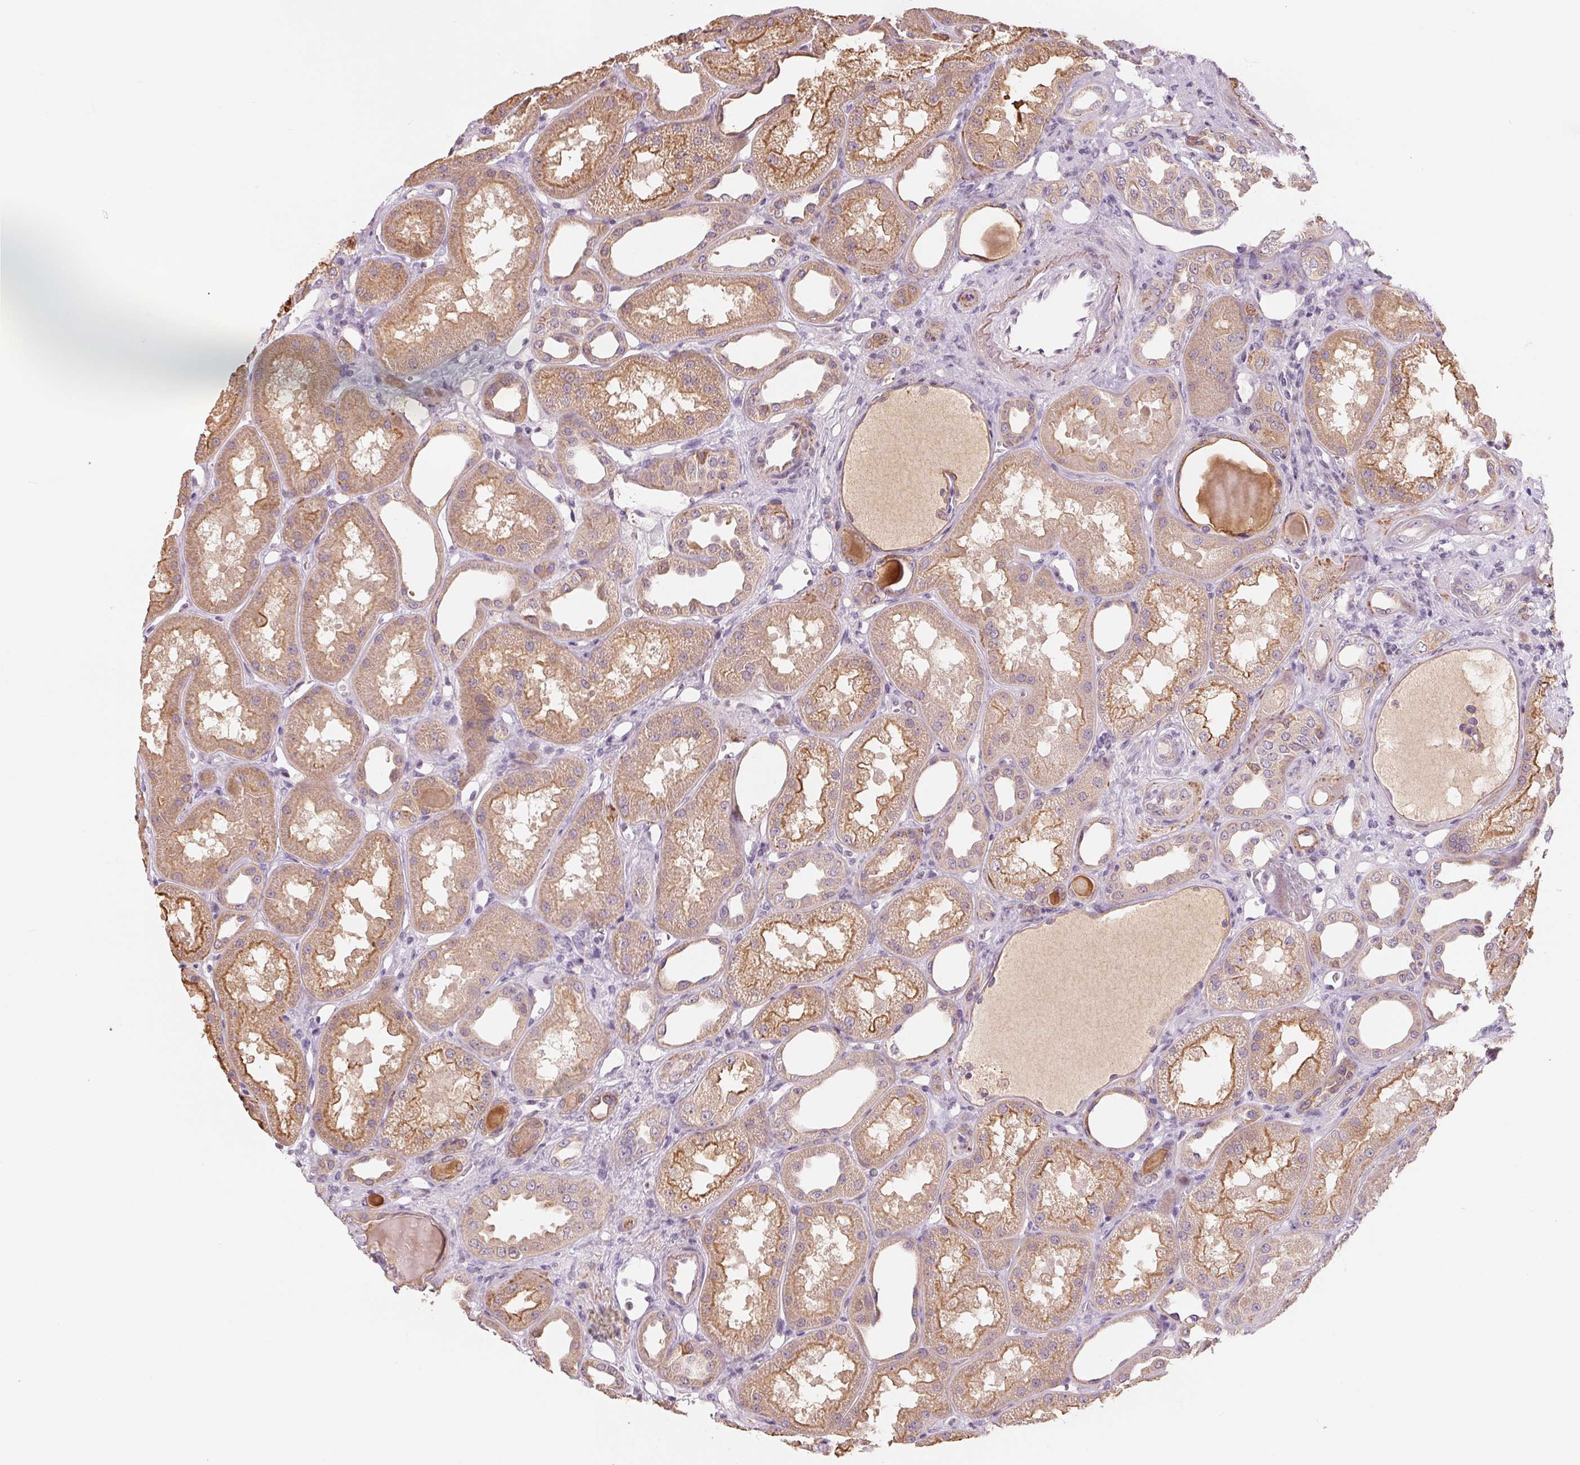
{"staining": {"intensity": "negative", "quantity": "none", "location": "none"}, "tissue": "kidney", "cell_type": "Cells in glomeruli", "image_type": "normal", "snomed": [{"axis": "morphology", "description": "Normal tissue, NOS"}, {"axis": "topography", "description": "Kidney"}], "caption": "Human kidney stained for a protein using immunohistochemistry (IHC) shows no positivity in cells in glomeruli.", "gene": "VTCN1", "patient": {"sex": "male", "age": 61}}